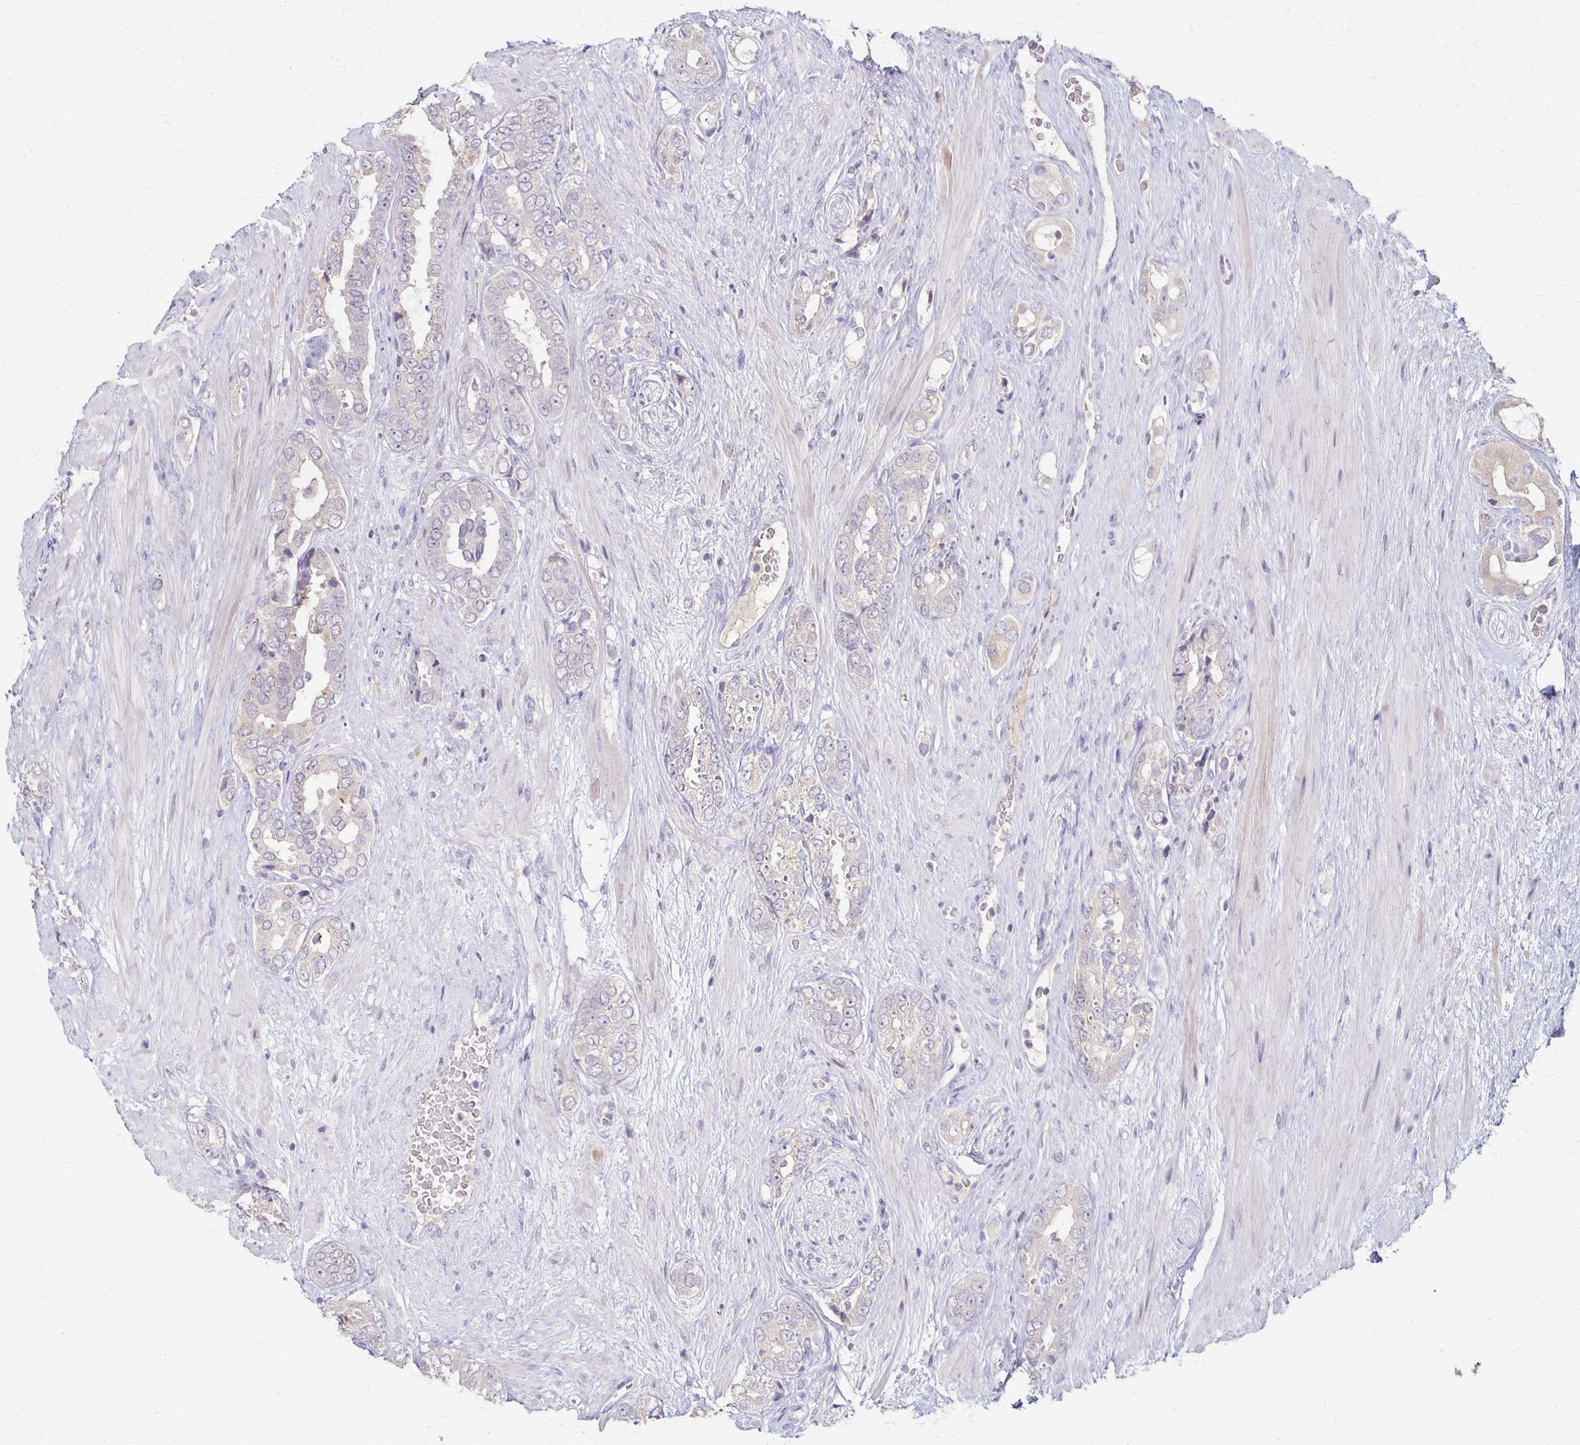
{"staining": {"intensity": "negative", "quantity": "none", "location": "none"}, "tissue": "prostate cancer", "cell_type": "Tumor cells", "image_type": "cancer", "snomed": [{"axis": "morphology", "description": "Adenocarcinoma, High grade"}, {"axis": "topography", "description": "Prostate"}], "caption": "Prostate adenocarcinoma (high-grade) was stained to show a protein in brown. There is no significant positivity in tumor cells.", "gene": "SLC35E2B", "patient": {"sex": "male", "age": 71}}